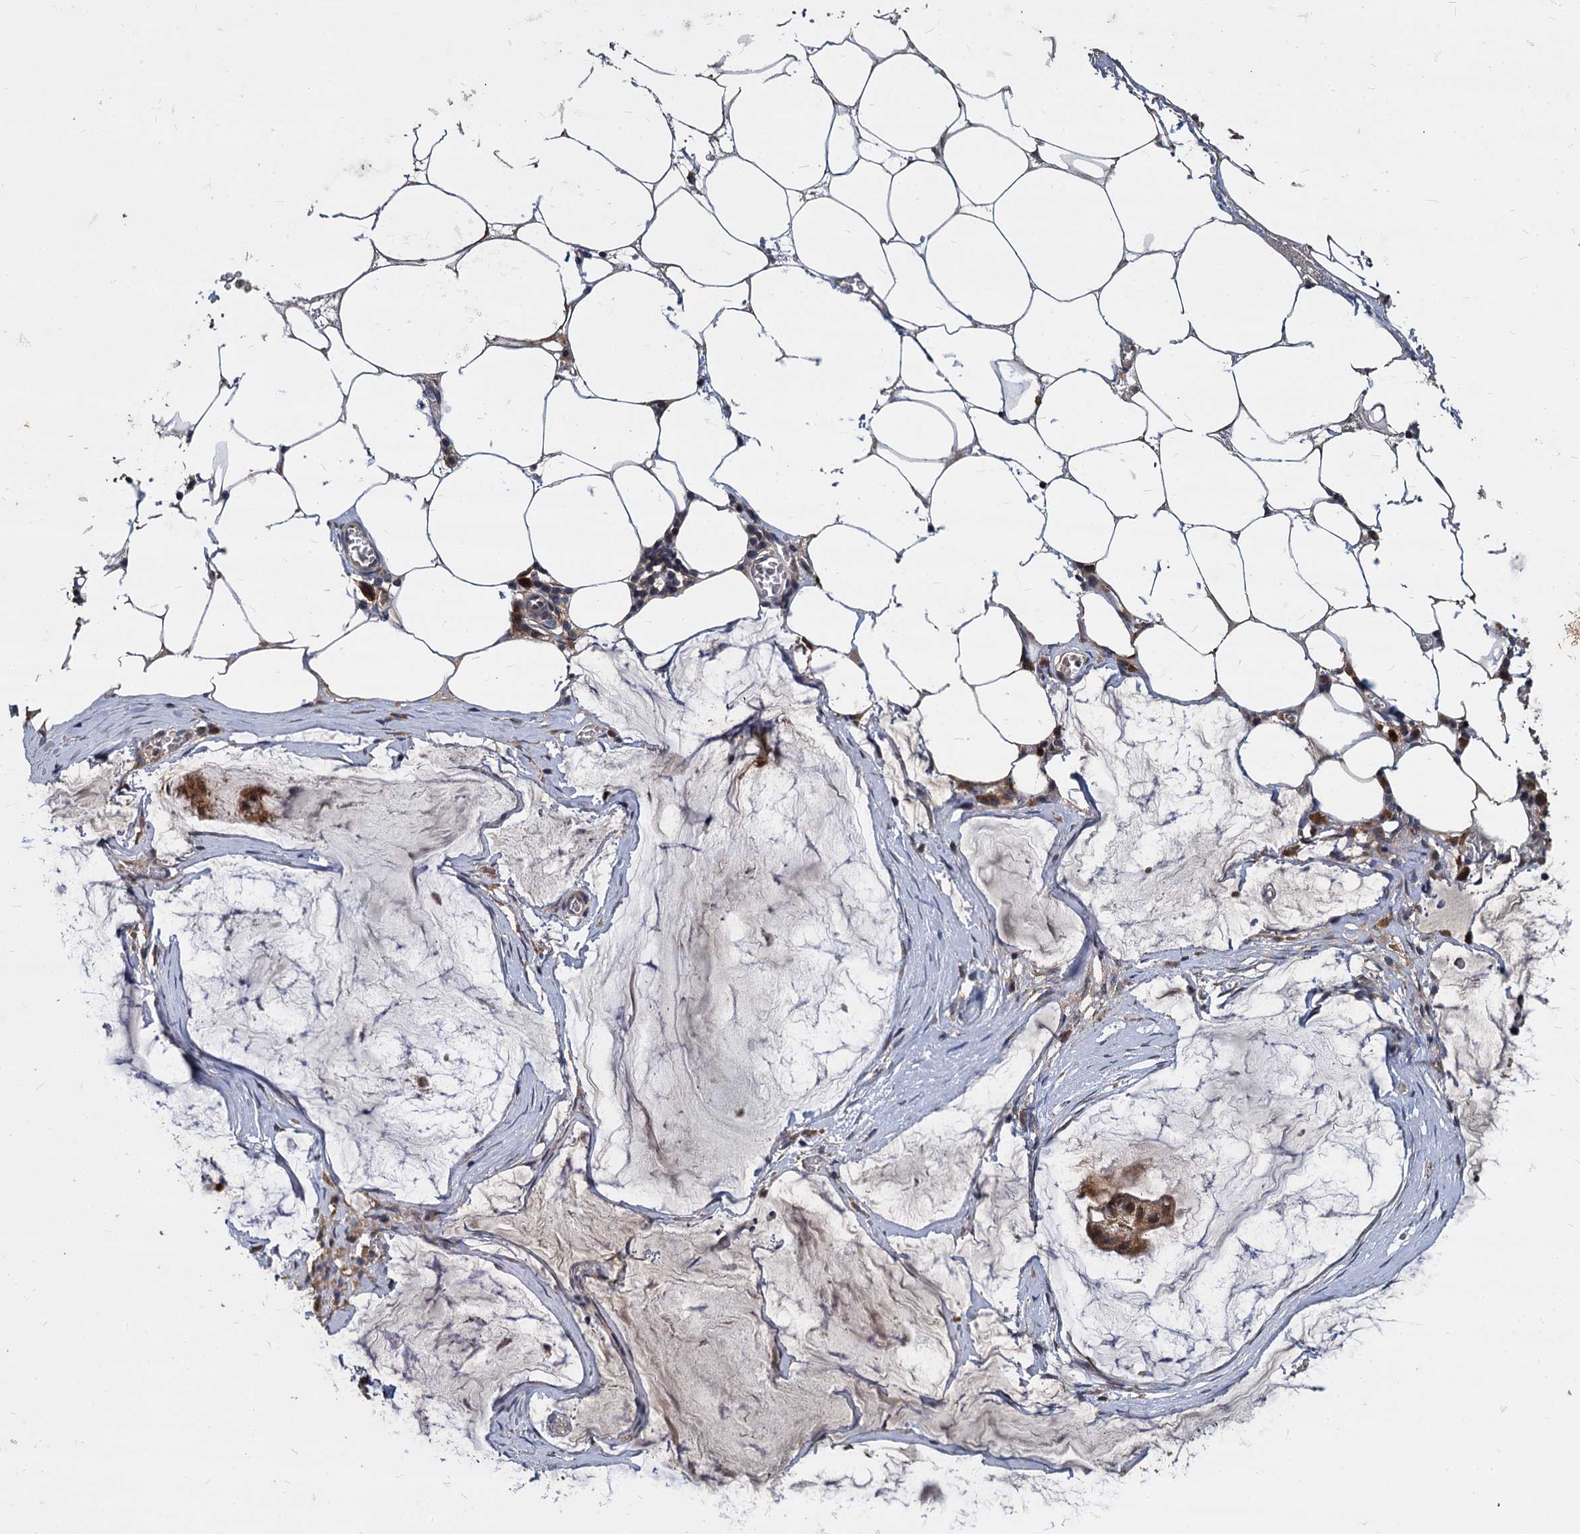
{"staining": {"intensity": "moderate", "quantity": "25%-75%", "location": "cytoplasmic/membranous,nuclear"}, "tissue": "ovarian cancer", "cell_type": "Tumor cells", "image_type": "cancer", "snomed": [{"axis": "morphology", "description": "Cystadenocarcinoma, mucinous, NOS"}, {"axis": "topography", "description": "Ovary"}], "caption": "Immunohistochemistry (IHC) (DAB (3,3'-diaminobenzidine)) staining of mucinous cystadenocarcinoma (ovarian) shows moderate cytoplasmic/membranous and nuclear protein expression in about 25%-75% of tumor cells. (brown staining indicates protein expression, while blue staining denotes nuclei).", "gene": "CCDC184", "patient": {"sex": "female", "age": 73}}